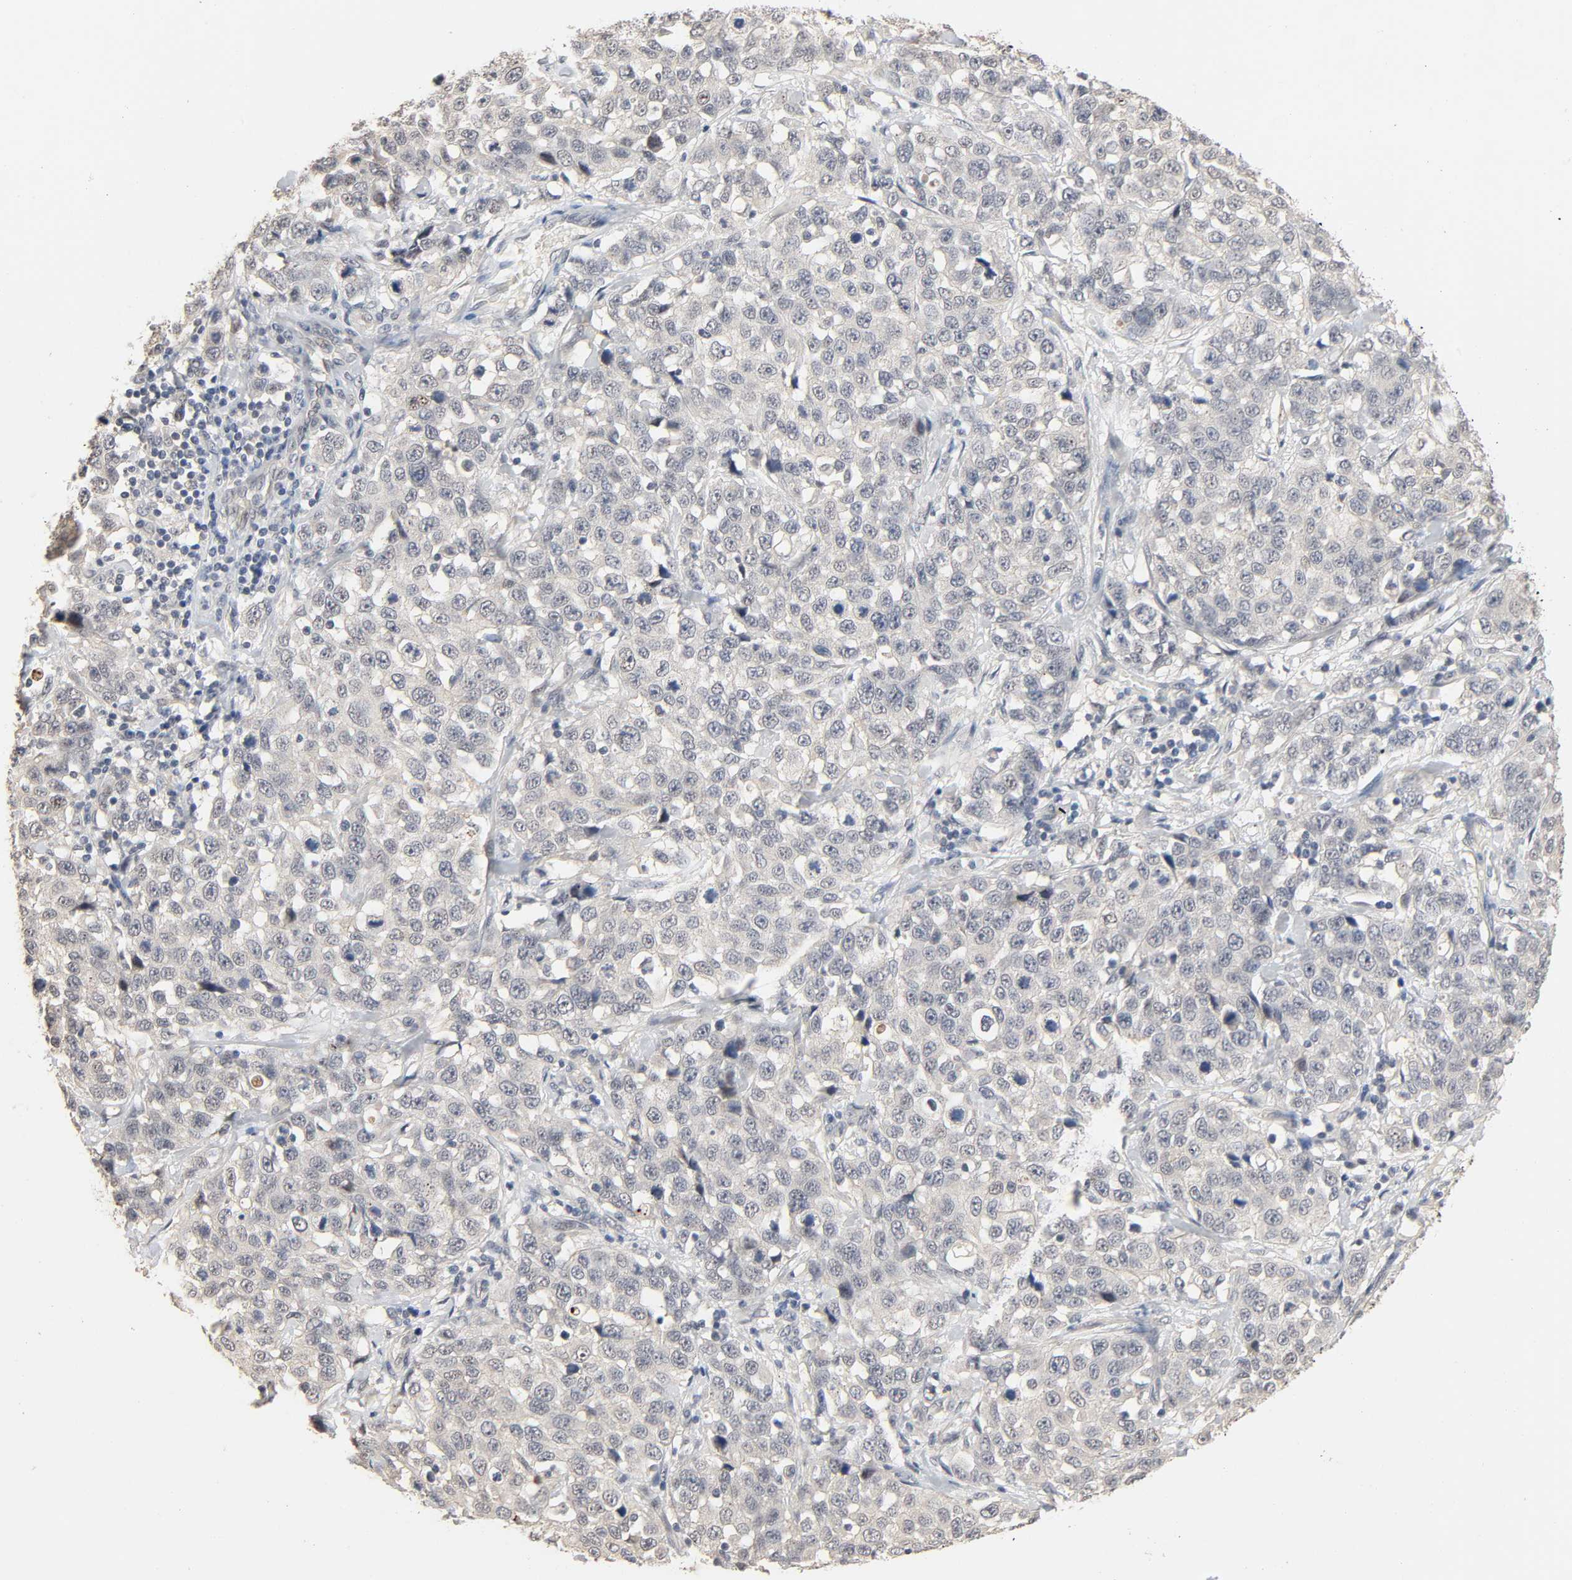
{"staining": {"intensity": "negative", "quantity": "none", "location": "none"}, "tissue": "stomach cancer", "cell_type": "Tumor cells", "image_type": "cancer", "snomed": [{"axis": "morphology", "description": "Normal tissue, NOS"}, {"axis": "morphology", "description": "Adenocarcinoma, NOS"}, {"axis": "topography", "description": "Stomach"}], "caption": "The immunohistochemistry (IHC) image has no significant staining in tumor cells of stomach adenocarcinoma tissue. Nuclei are stained in blue.", "gene": "MAGEA8", "patient": {"sex": "male", "age": 48}}